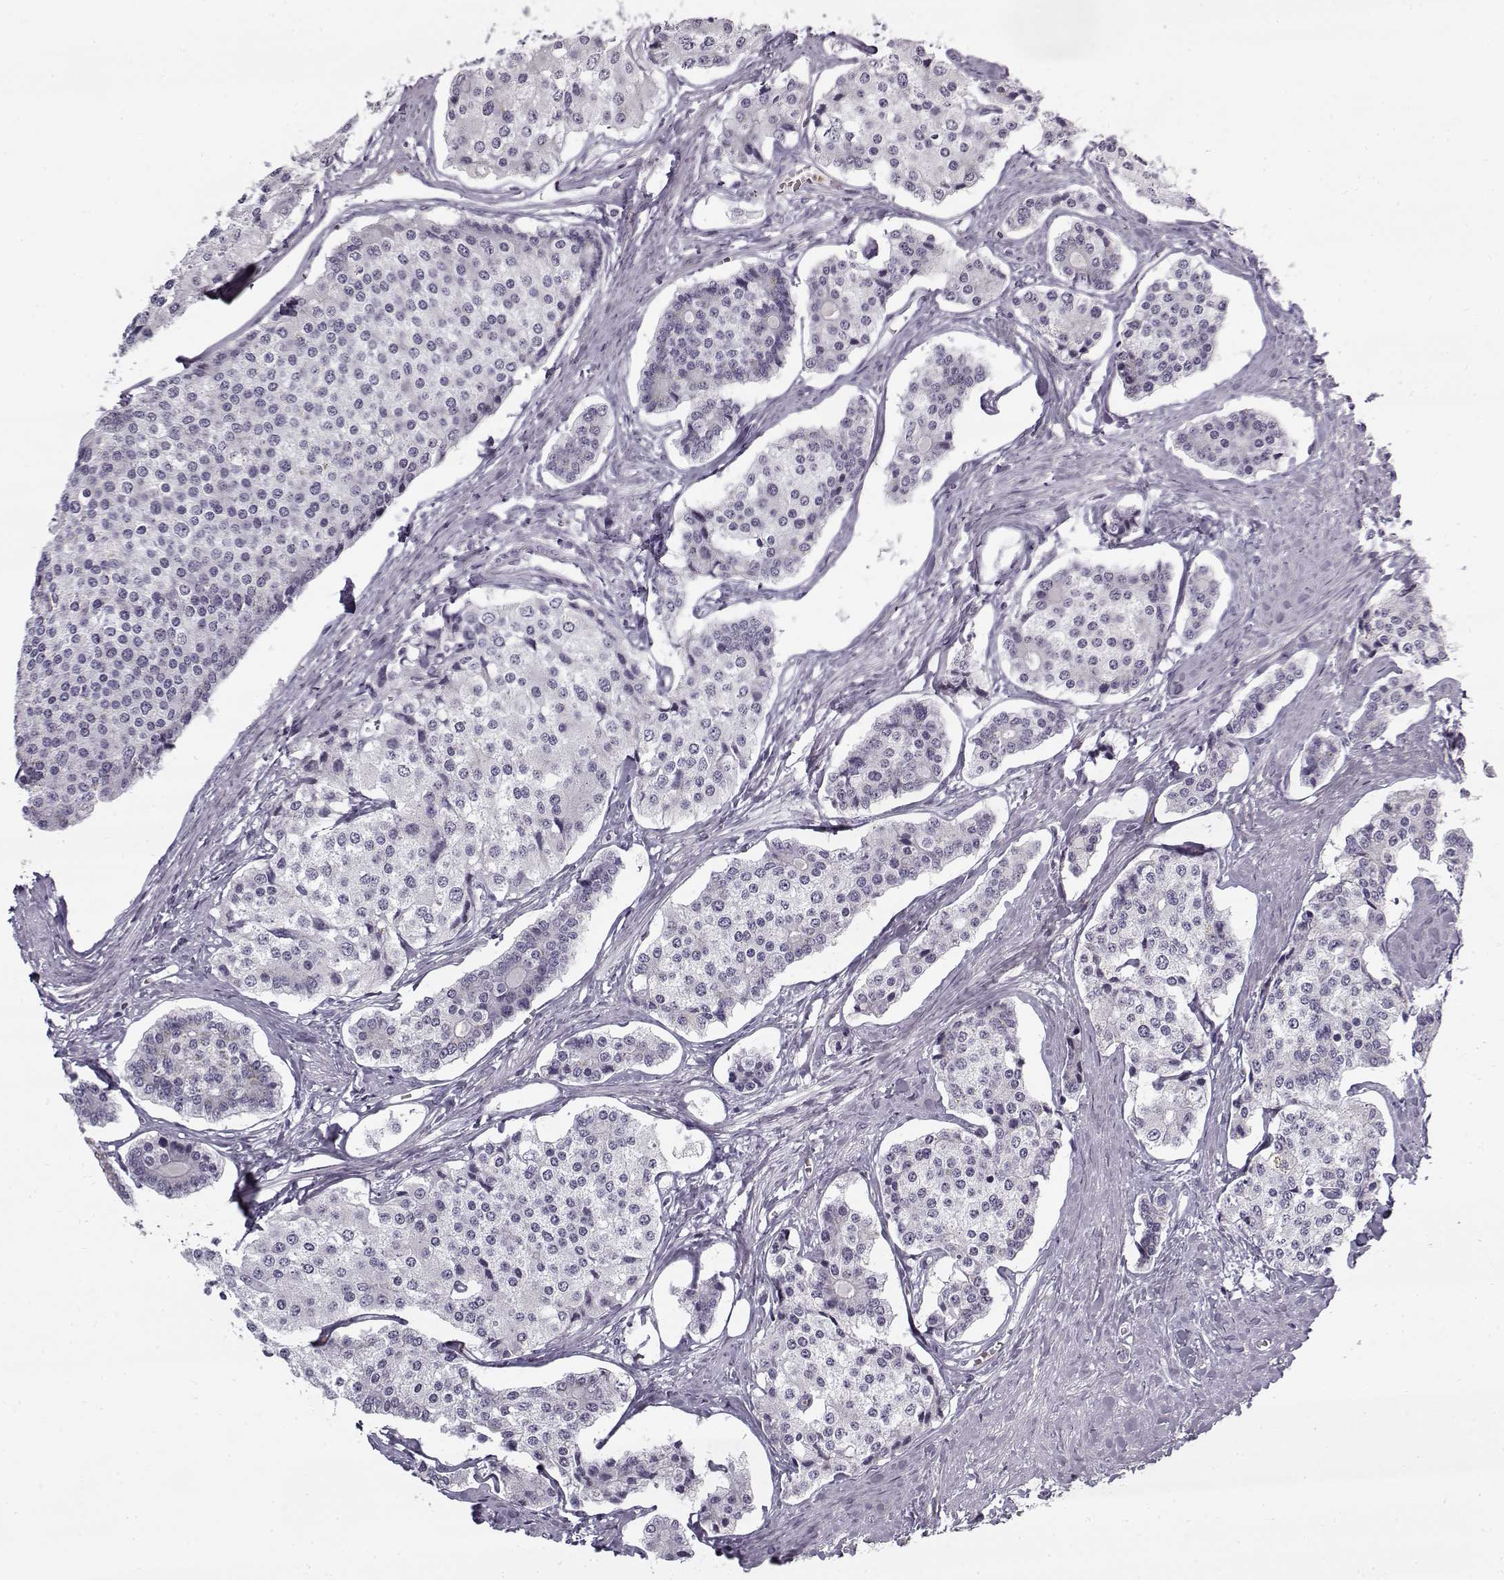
{"staining": {"intensity": "negative", "quantity": "none", "location": "none"}, "tissue": "carcinoid", "cell_type": "Tumor cells", "image_type": "cancer", "snomed": [{"axis": "morphology", "description": "Carcinoid, malignant, NOS"}, {"axis": "topography", "description": "Small intestine"}], "caption": "DAB (3,3'-diaminobenzidine) immunohistochemical staining of human carcinoid reveals no significant positivity in tumor cells.", "gene": "SNCA", "patient": {"sex": "female", "age": 65}}